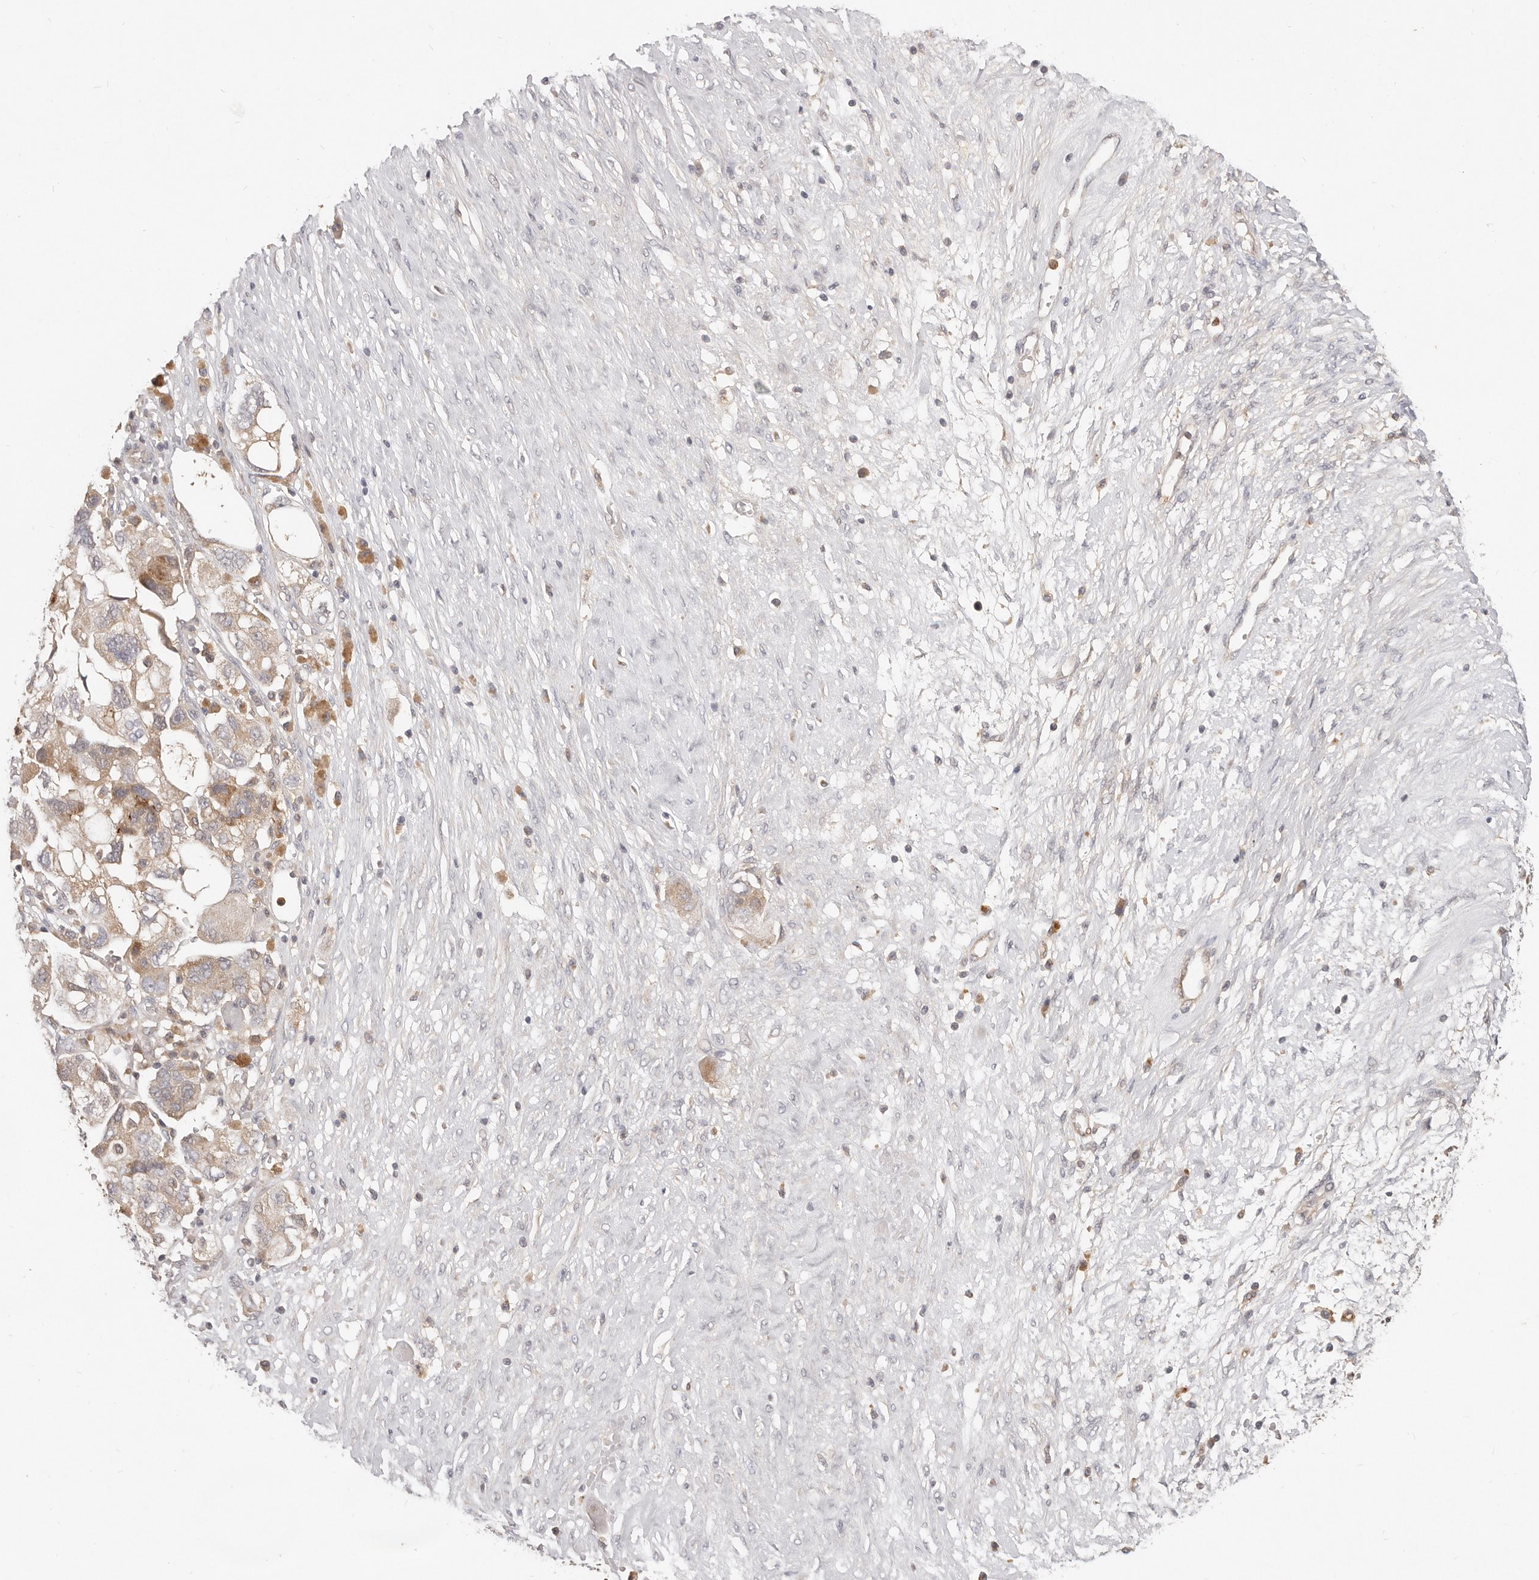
{"staining": {"intensity": "moderate", "quantity": "25%-75%", "location": "cytoplasmic/membranous"}, "tissue": "ovarian cancer", "cell_type": "Tumor cells", "image_type": "cancer", "snomed": [{"axis": "morphology", "description": "Carcinoma, NOS"}, {"axis": "morphology", "description": "Cystadenocarcinoma, serous, NOS"}, {"axis": "topography", "description": "Ovary"}], "caption": "The photomicrograph exhibits immunohistochemical staining of ovarian carcinoma. There is moderate cytoplasmic/membranous staining is seen in approximately 25%-75% of tumor cells.", "gene": "USP49", "patient": {"sex": "female", "age": 69}}